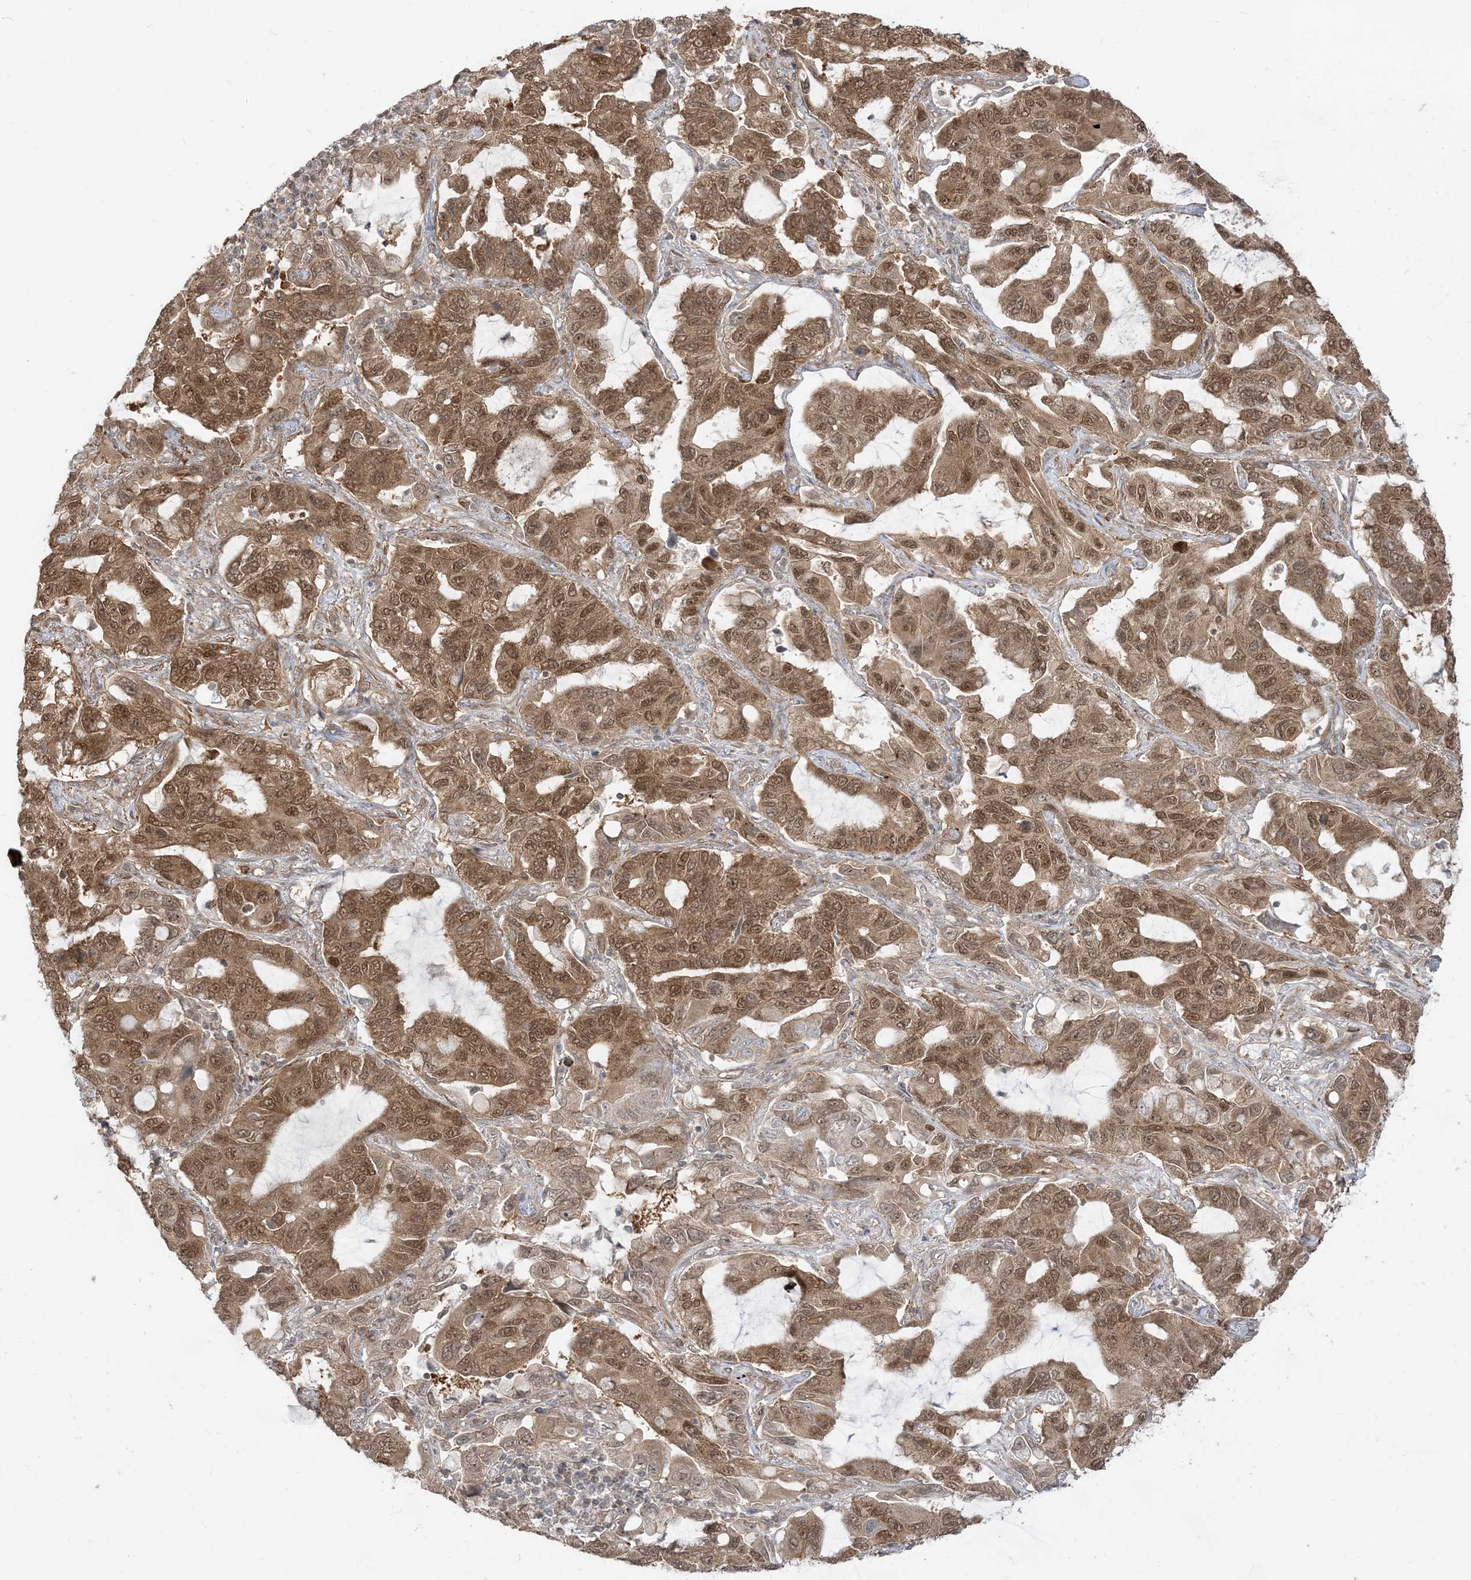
{"staining": {"intensity": "moderate", "quantity": ">75%", "location": "cytoplasmic/membranous,nuclear"}, "tissue": "lung cancer", "cell_type": "Tumor cells", "image_type": "cancer", "snomed": [{"axis": "morphology", "description": "Adenocarcinoma, NOS"}, {"axis": "topography", "description": "Lung"}], "caption": "A medium amount of moderate cytoplasmic/membranous and nuclear expression is identified in approximately >75% of tumor cells in lung adenocarcinoma tissue. The protein is shown in brown color, while the nuclei are stained blue.", "gene": "TBCC", "patient": {"sex": "male", "age": 64}}